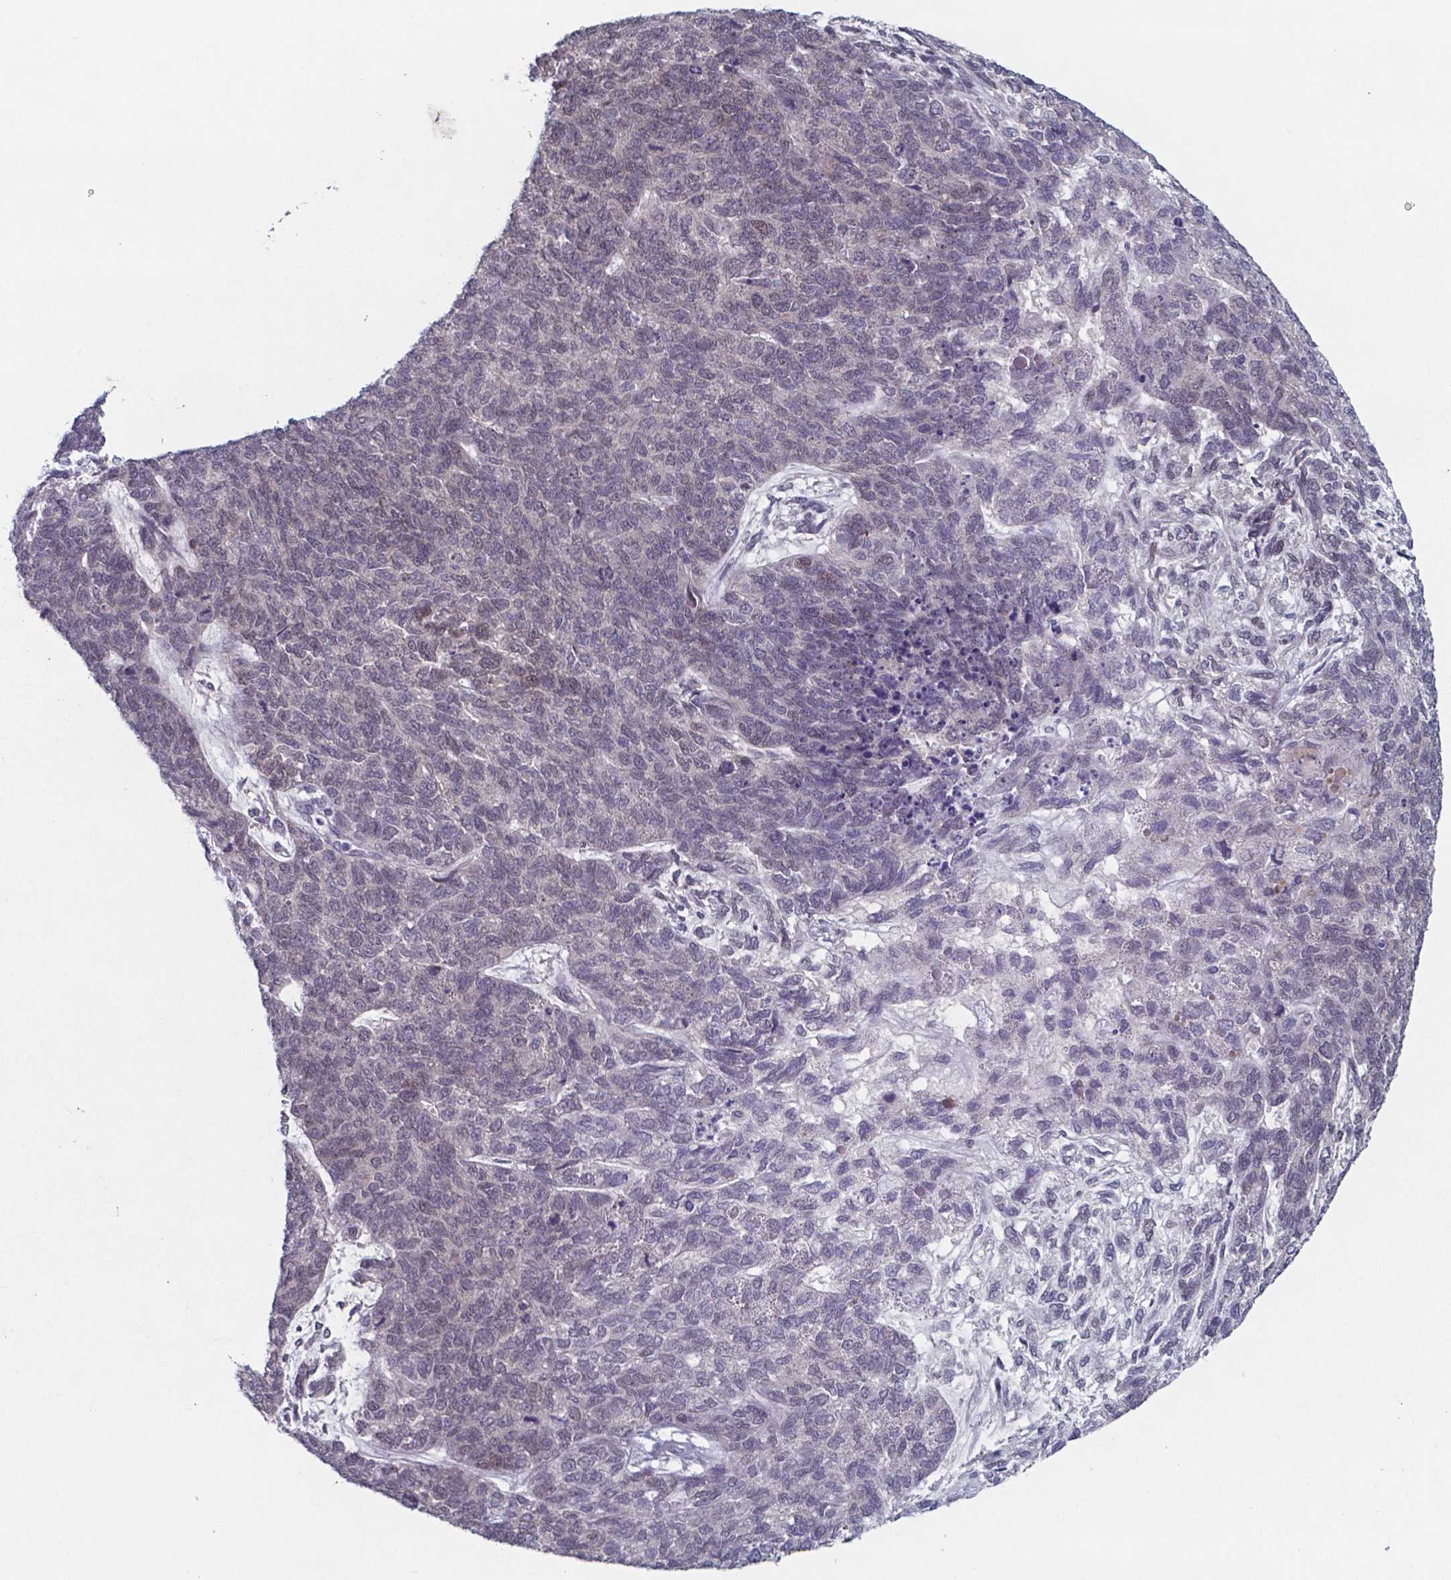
{"staining": {"intensity": "weak", "quantity": "<25%", "location": "nuclear"}, "tissue": "cervical cancer", "cell_type": "Tumor cells", "image_type": "cancer", "snomed": [{"axis": "morphology", "description": "Squamous cell carcinoma, NOS"}, {"axis": "topography", "description": "Cervix"}], "caption": "DAB (3,3'-diaminobenzidine) immunohistochemical staining of human cervical squamous cell carcinoma reveals no significant positivity in tumor cells.", "gene": "TDP2", "patient": {"sex": "female", "age": 63}}